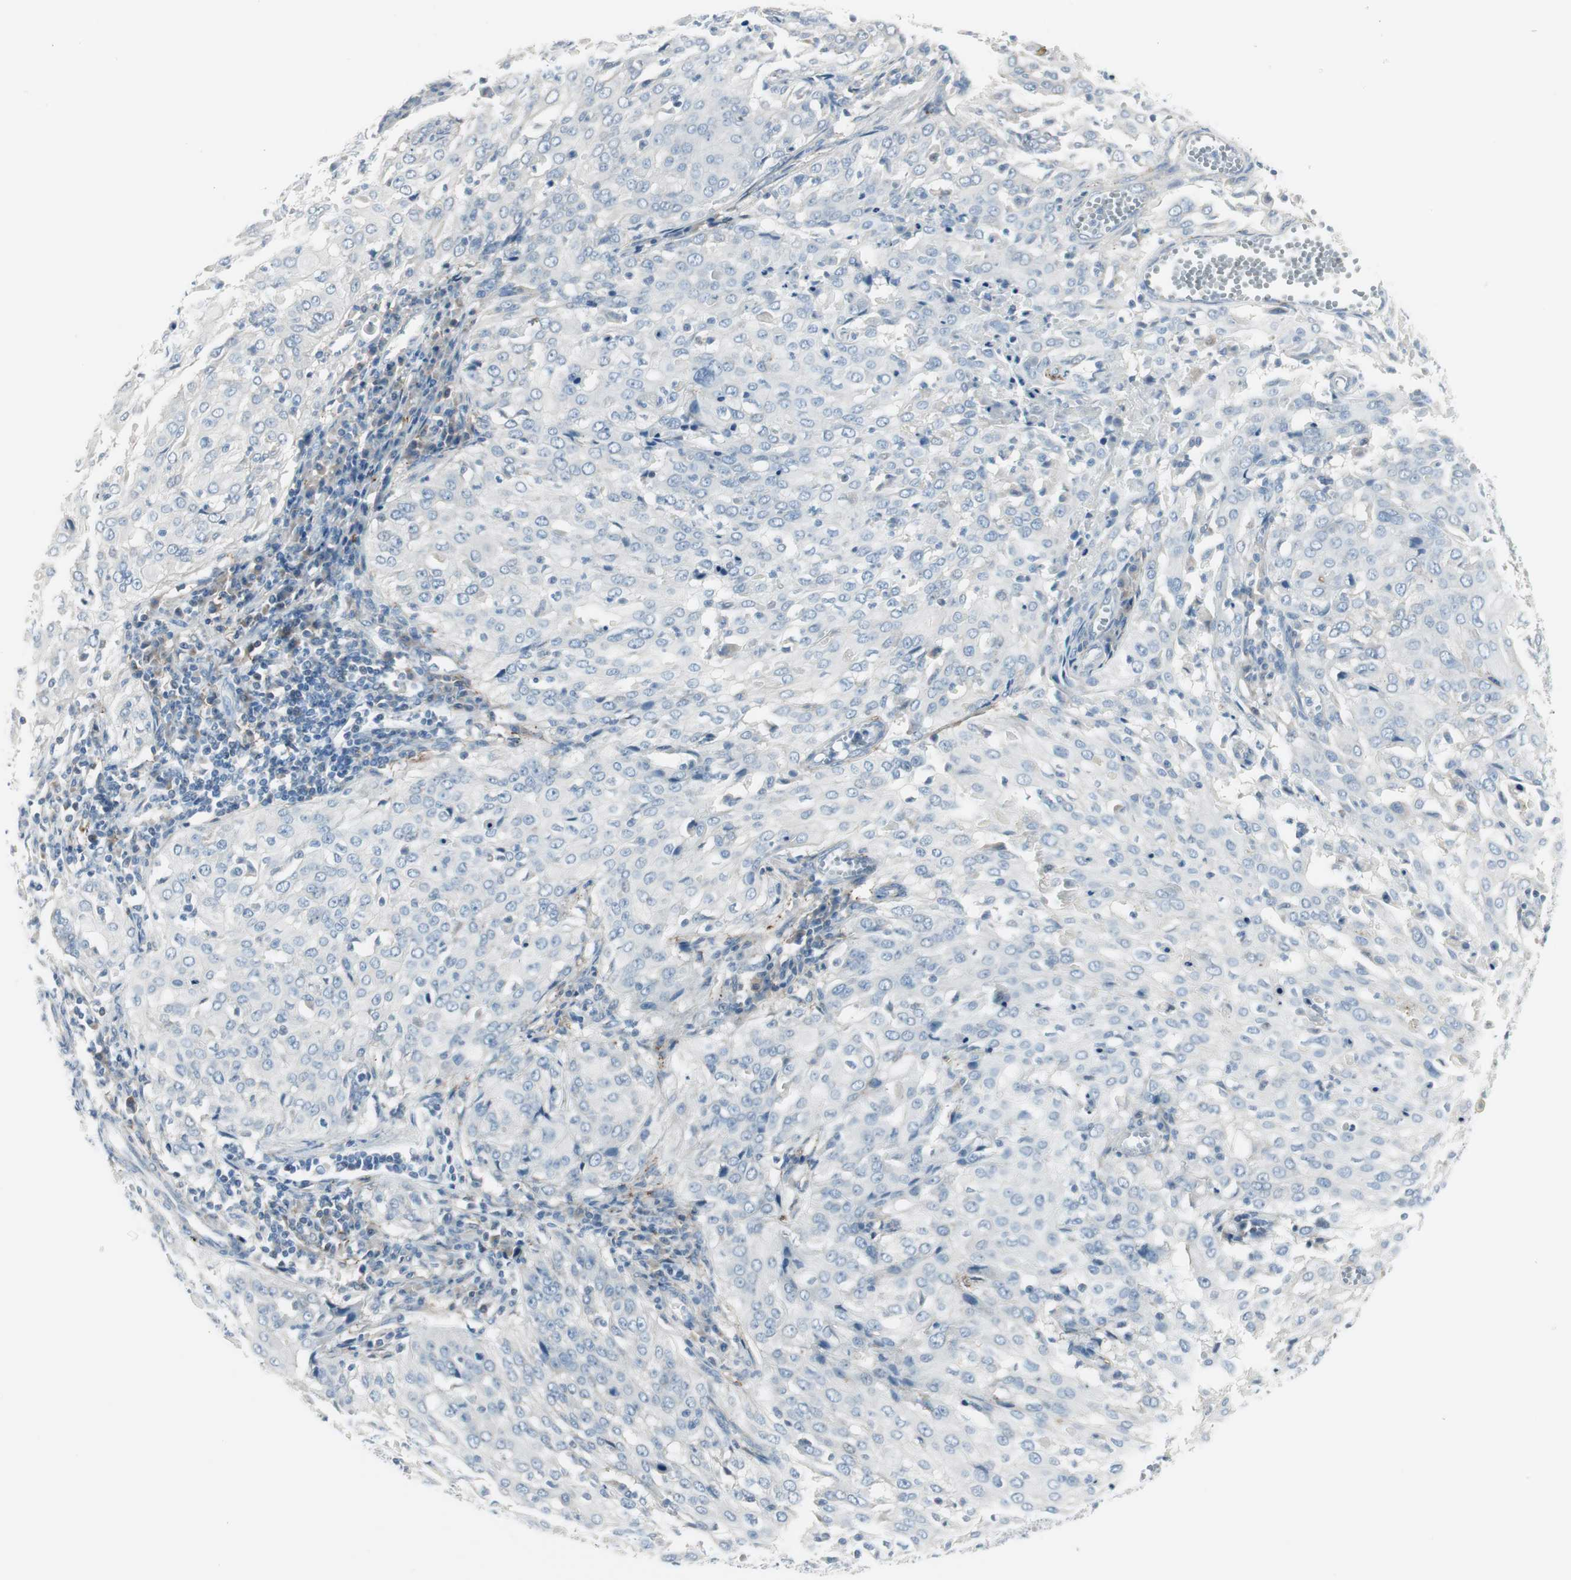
{"staining": {"intensity": "negative", "quantity": "none", "location": "none"}, "tissue": "cervical cancer", "cell_type": "Tumor cells", "image_type": "cancer", "snomed": [{"axis": "morphology", "description": "Squamous cell carcinoma, NOS"}, {"axis": "topography", "description": "Cervix"}], "caption": "An image of squamous cell carcinoma (cervical) stained for a protein shows no brown staining in tumor cells.", "gene": "CACNA2D1", "patient": {"sex": "female", "age": 39}}